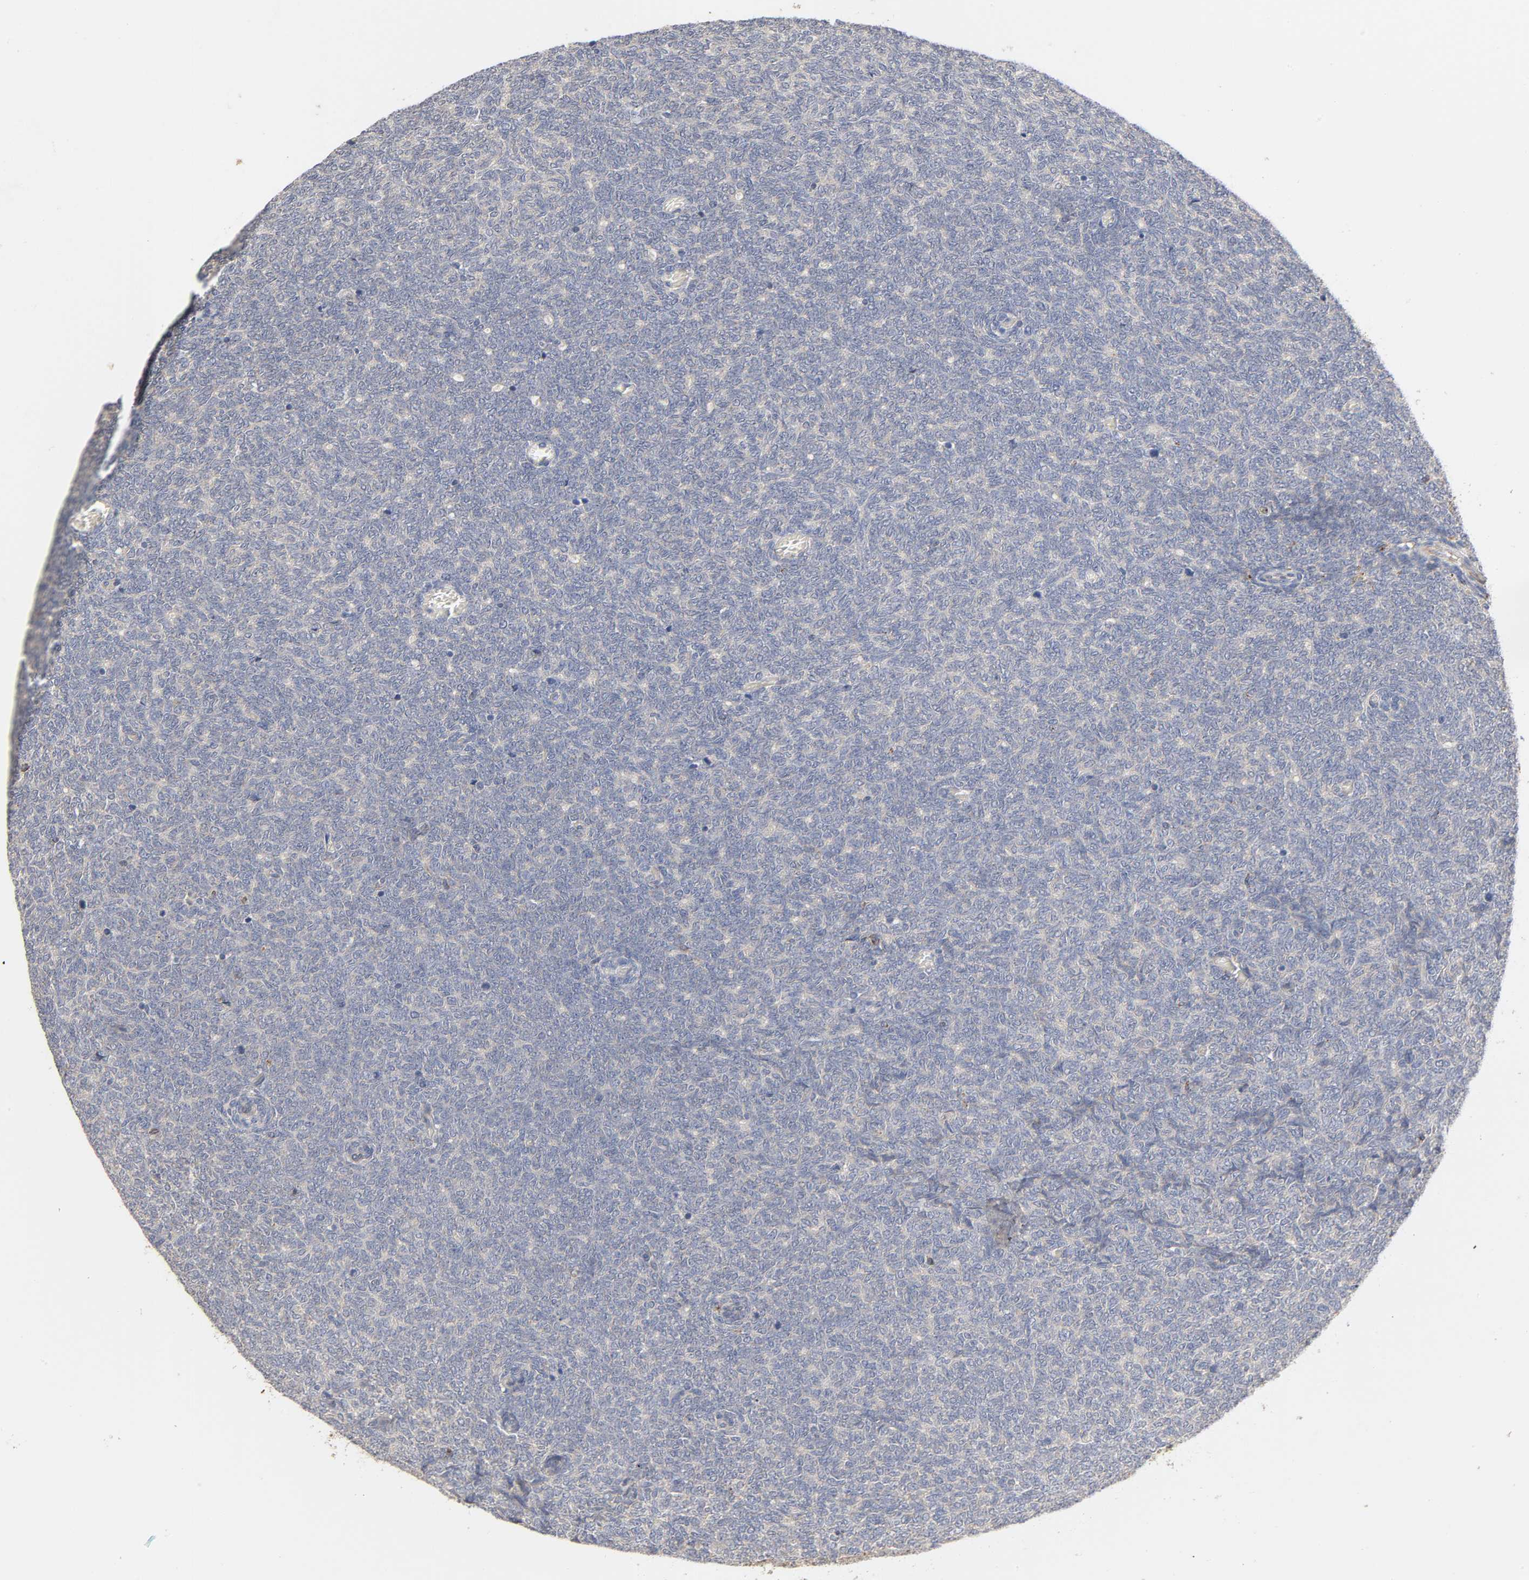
{"staining": {"intensity": "weak", "quantity": "25%-75%", "location": "cytoplasmic/membranous"}, "tissue": "renal cancer", "cell_type": "Tumor cells", "image_type": "cancer", "snomed": [{"axis": "morphology", "description": "Neoplasm, malignant, NOS"}, {"axis": "topography", "description": "Kidney"}], "caption": "IHC of renal cancer (malignant neoplasm) demonstrates low levels of weak cytoplasmic/membranous staining in about 25%-75% of tumor cells.", "gene": "ISG15", "patient": {"sex": "male", "age": 28}}